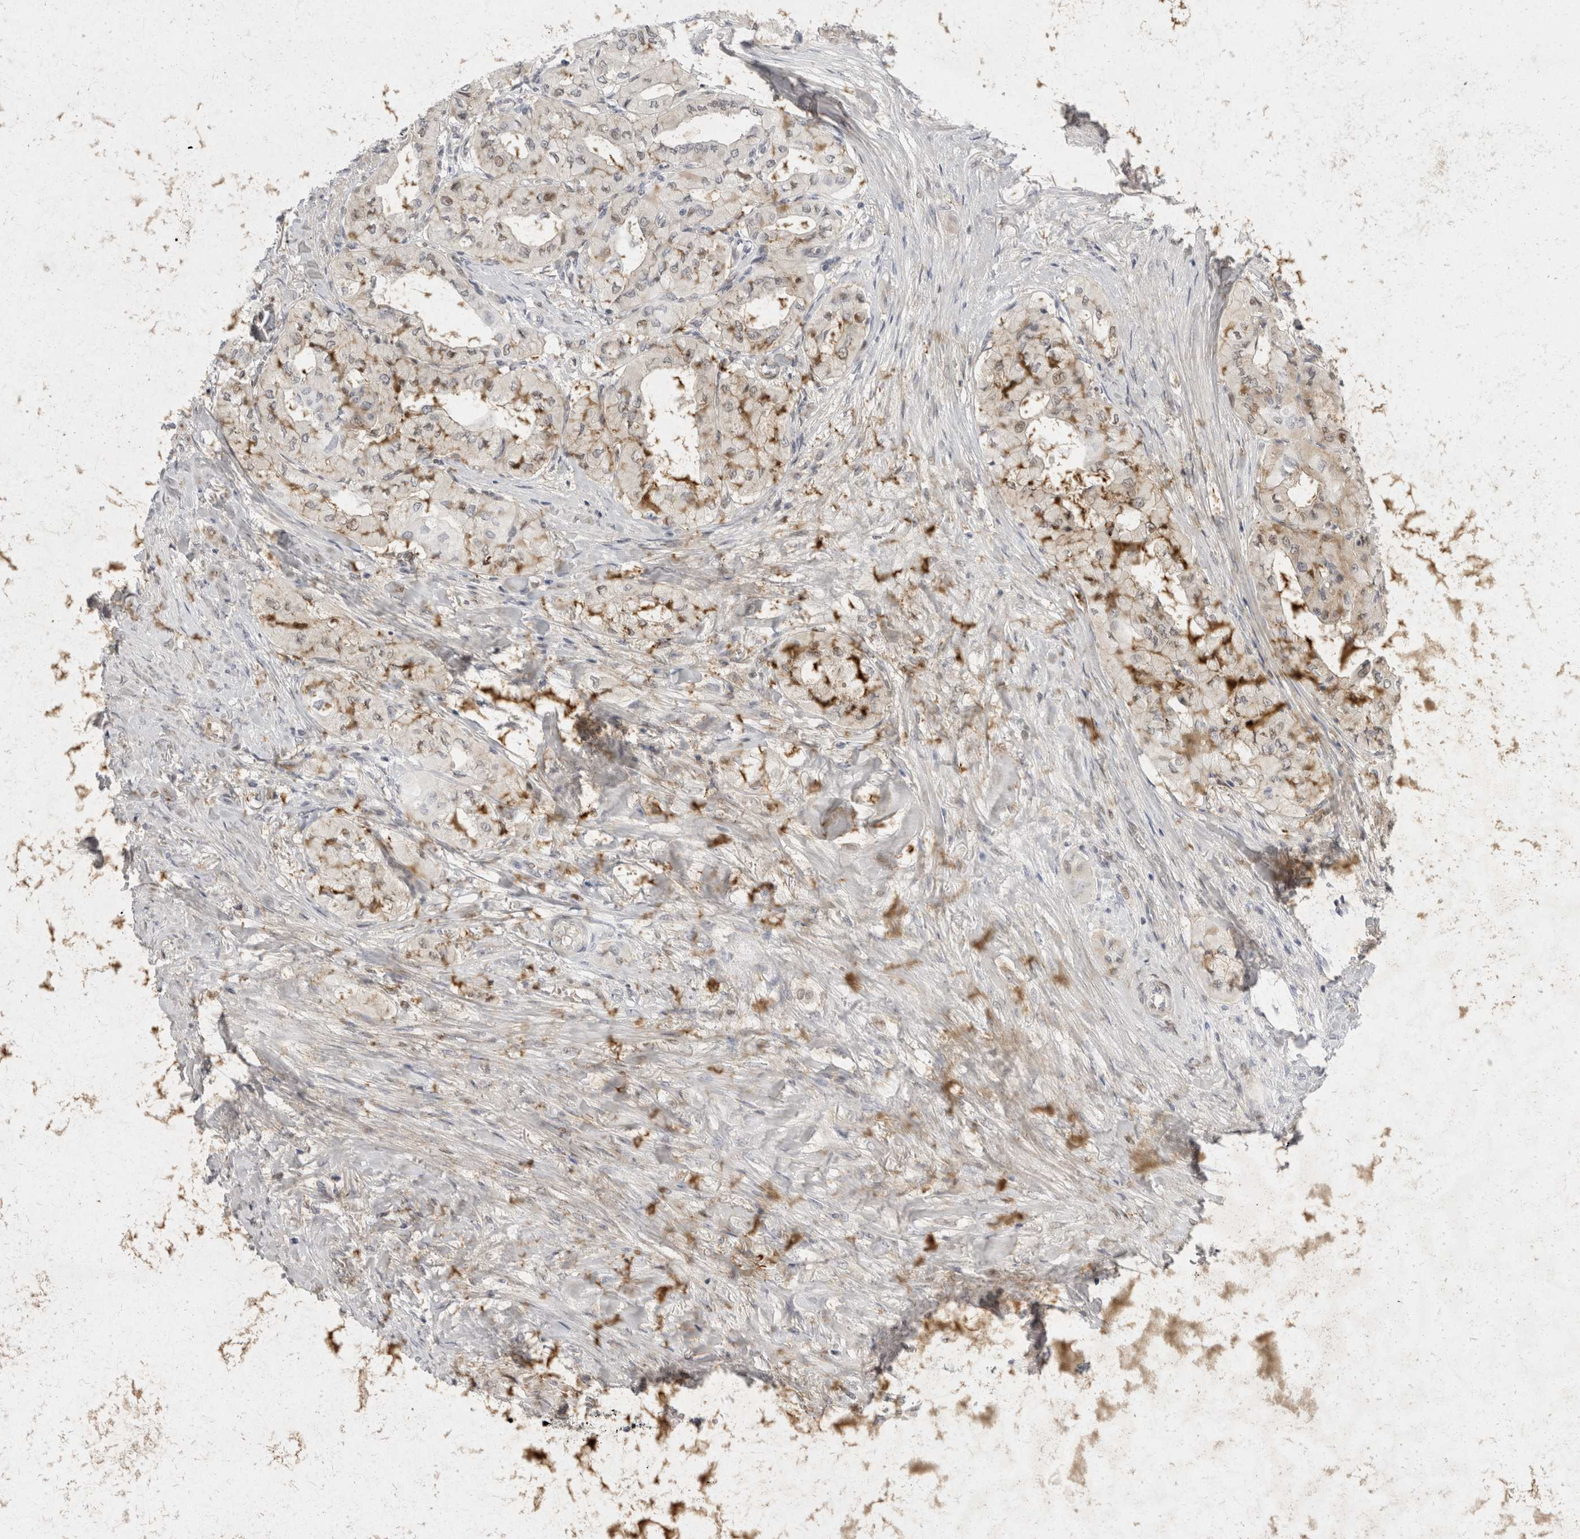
{"staining": {"intensity": "negative", "quantity": "none", "location": "none"}, "tissue": "thyroid cancer", "cell_type": "Tumor cells", "image_type": "cancer", "snomed": [{"axis": "morphology", "description": "Papillary adenocarcinoma, NOS"}, {"axis": "topography", "description": "Thyroid gland"}], "caption": "An image of human thyroid cancer (papillary adenocarcinoma) is negative for staining in tumor cells.", "gene": "TOM1L2", "patient": {"sex": "female", "age": 59}}